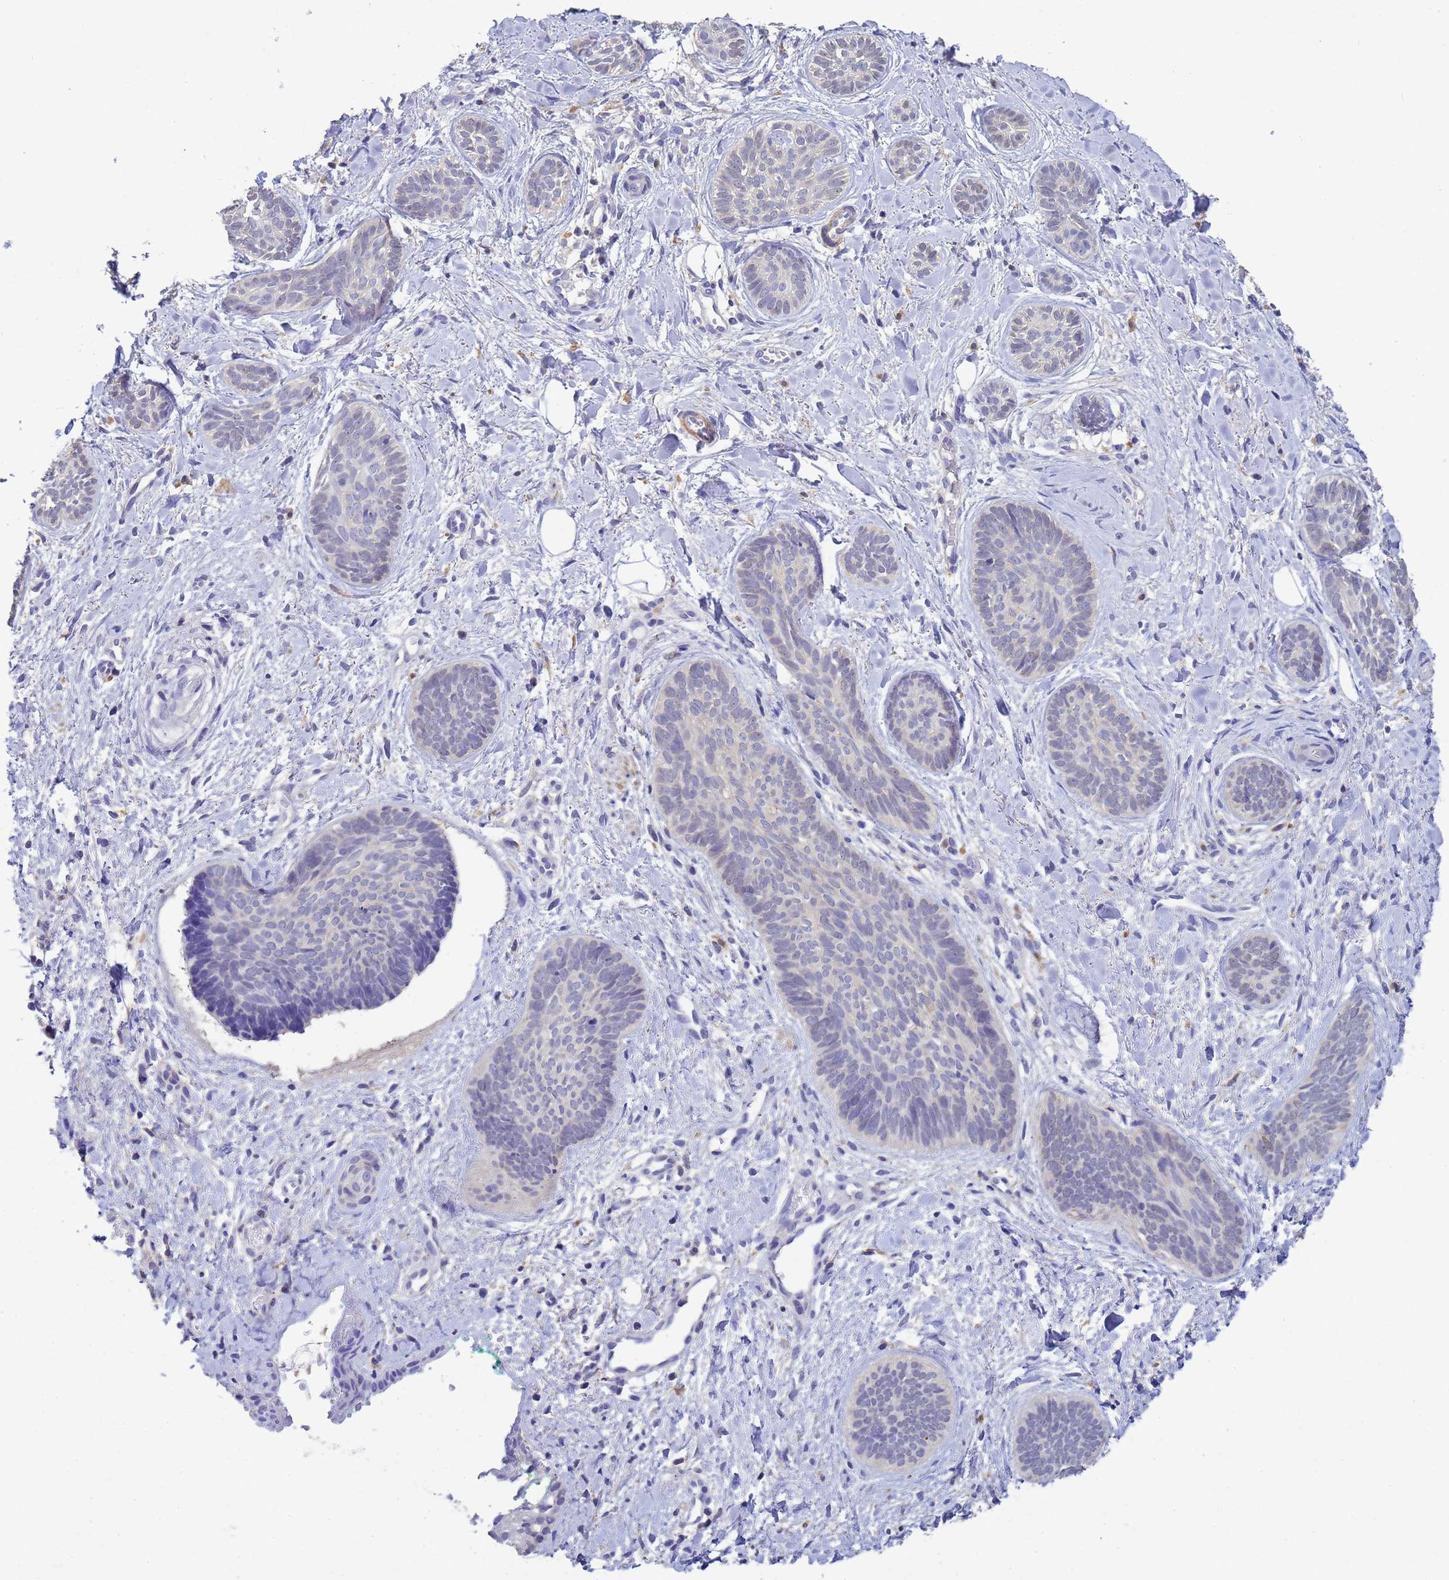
{"staining": {"intensity": "negative", "quantity": "none", "location": "none"}, "tissue": "skin cancer", "cell_type": "Tumor cells", "image_type": "cancer", "snomed": [{"axis": "morphology", "description": "Basal cell carcinoma"}, {"axis": "topography", "description": "Skin"}], "caption": "Tumor cells are negative for brown protein staining in skin cancer (basal cell carcinoma).", "gene": "KLHL13", "patient": {"sex": "female", "age": 81}}